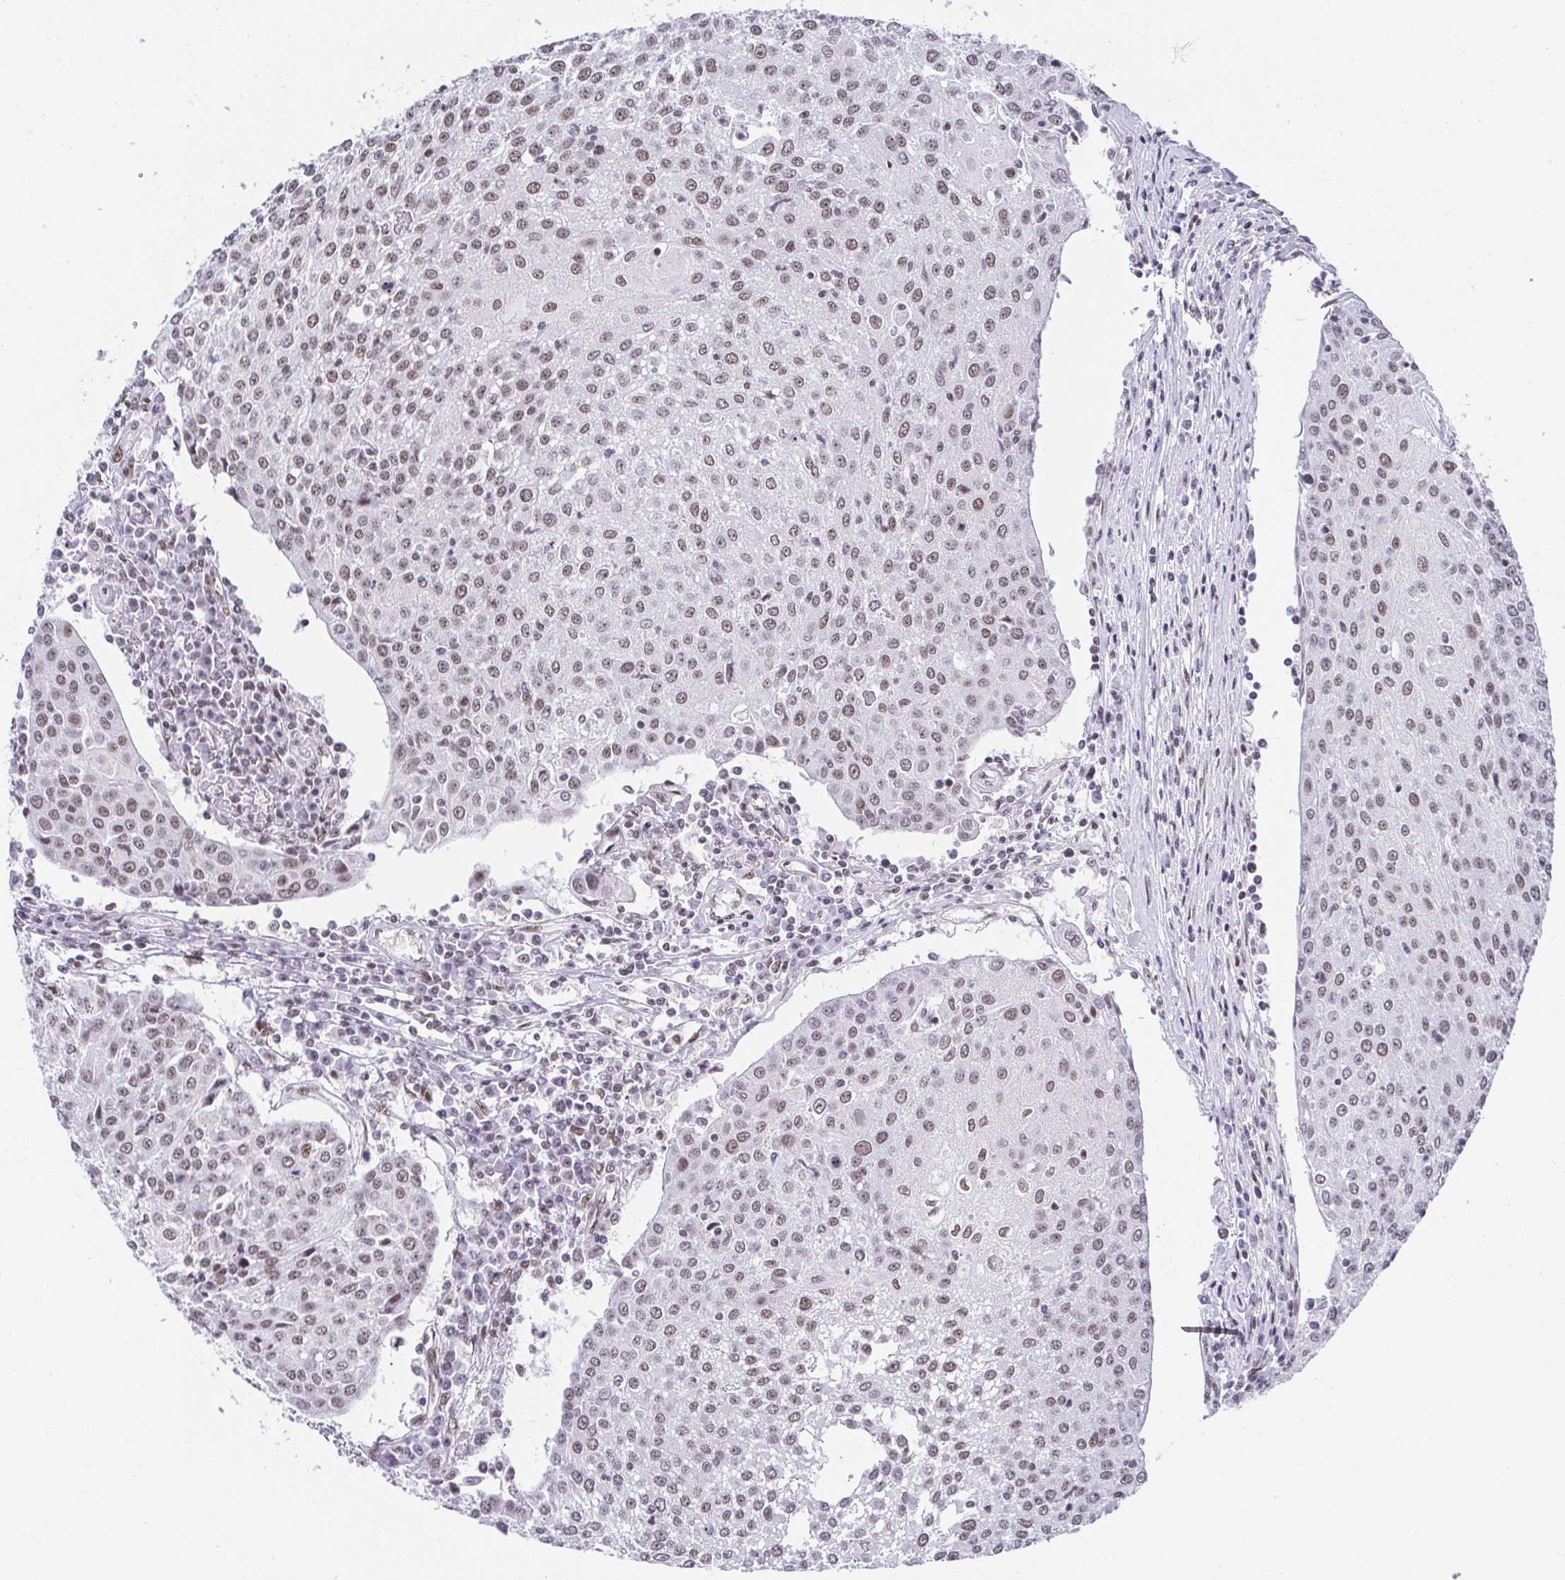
{"staining": {"intensity": "moderate", "quantity": ">75%", "location": "nuclear"}, "tissue": "urothelial cancer", "cell_type": "Tumor cells", "image_type": "cancer", "snomed": [{"axis": "morphology", "description": "Urothelial carcinoma, High grade"}, {"axis": "topography", "description": "Urinary bladder"}], "caption": "The micrograph shows immunohistochemical staining of urothelial cancer. There is moderate nuclear staining is present in approximately >75% of tumor cells.", "gene": "SLC7A10", "patient": {"sex": "female", "age": 85}}